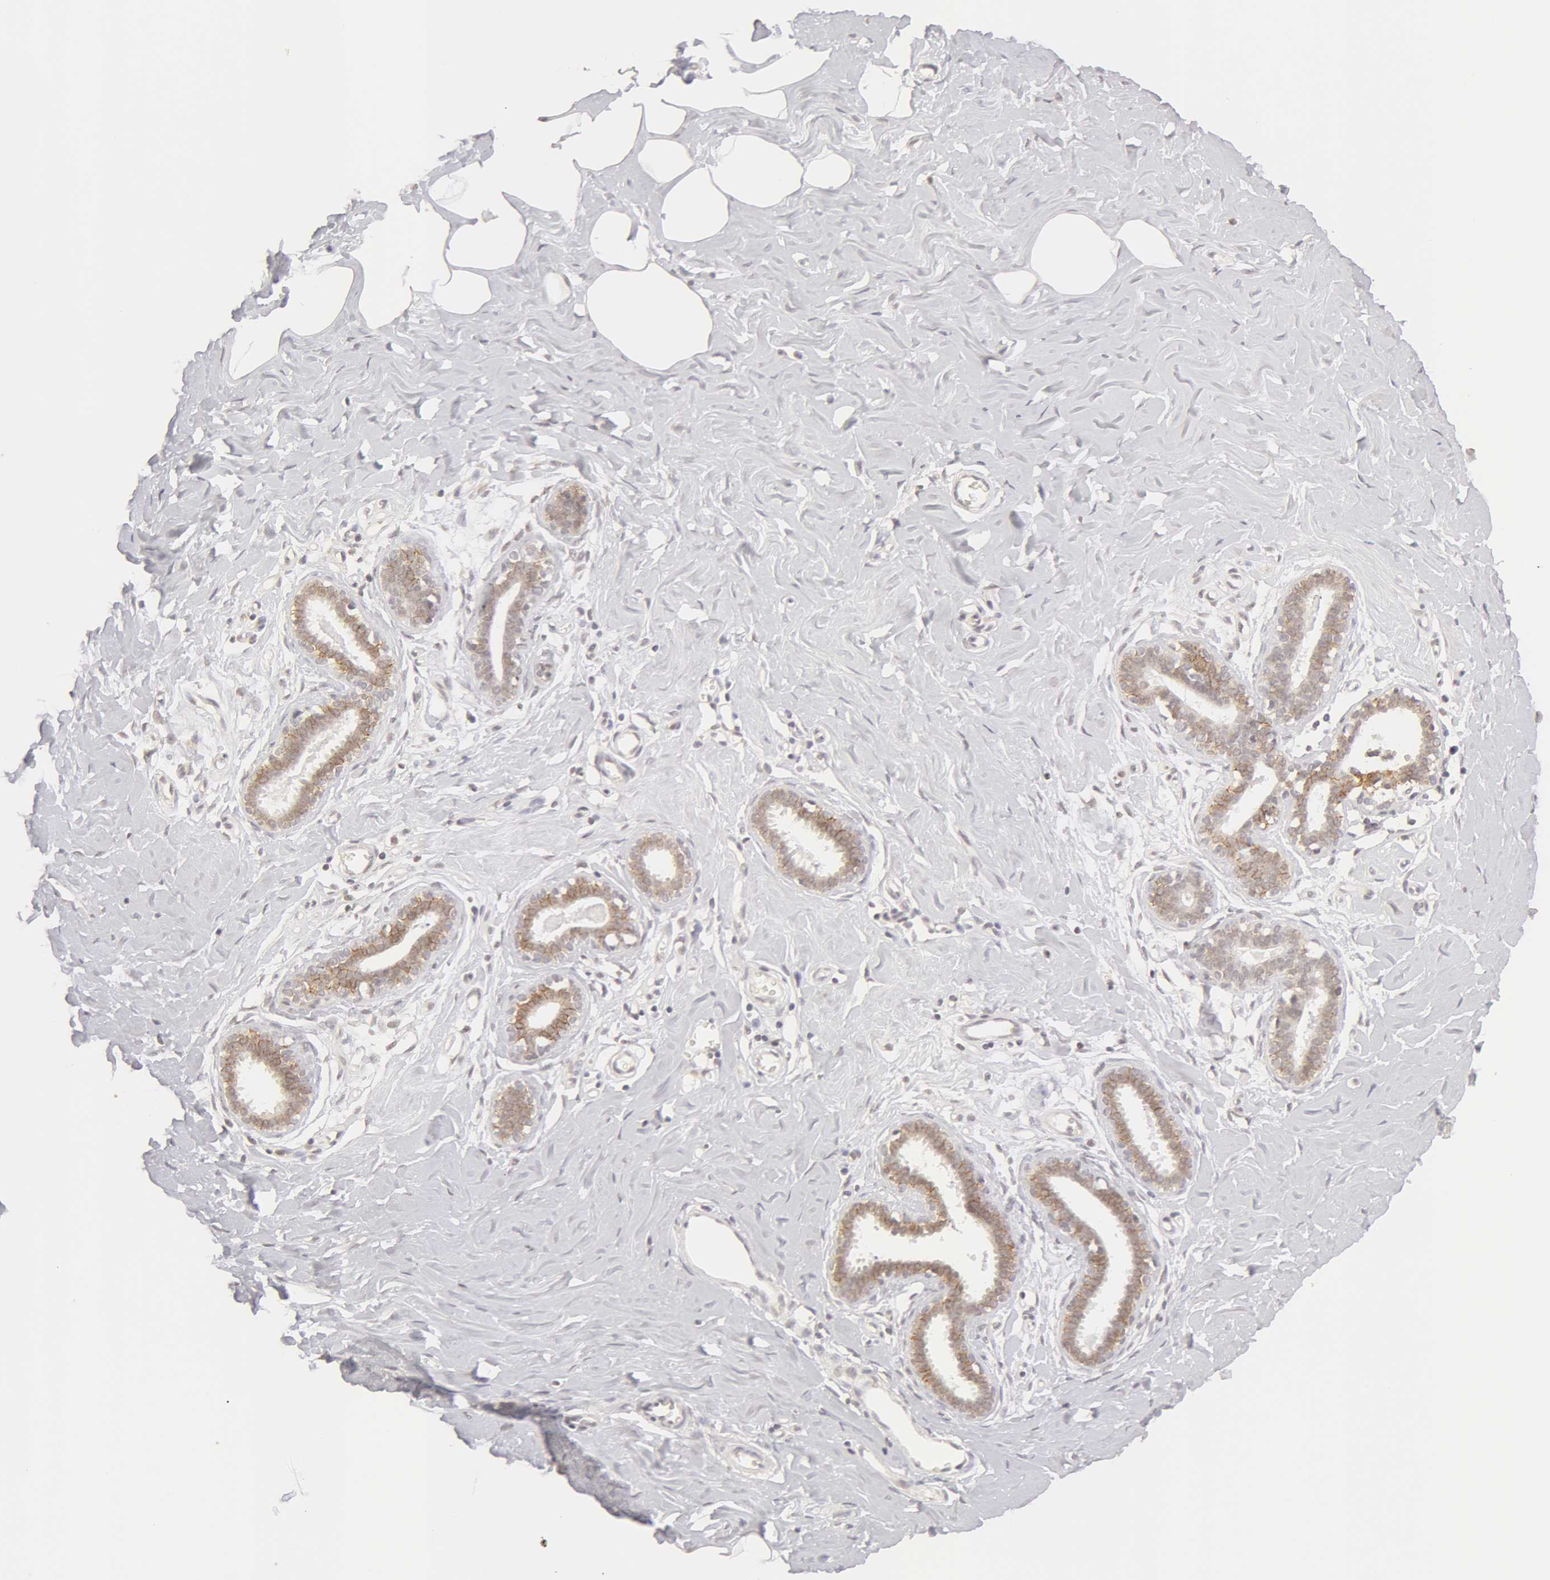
{"staining": {"intensity": "negative", "quantity": "none", "location": "none"}, "tissue": "breast", "cell_type": "Adipocytes", "image_type": "normal", "snomed": [{"axis": "morphology", "description": "Normal tissue, NOS"}, {"axis": "topography", "description": "Breast"}], "caption": "Unremarkable breast was stained to show a protein in brown. There is no significant positivity in adipocytes. The staining is performed using DAB brown chromogen with nuclei counter-stained in using hematoxylin.", "gene": "ADAM10", "patient": {"sex": "female", "age": 45}}